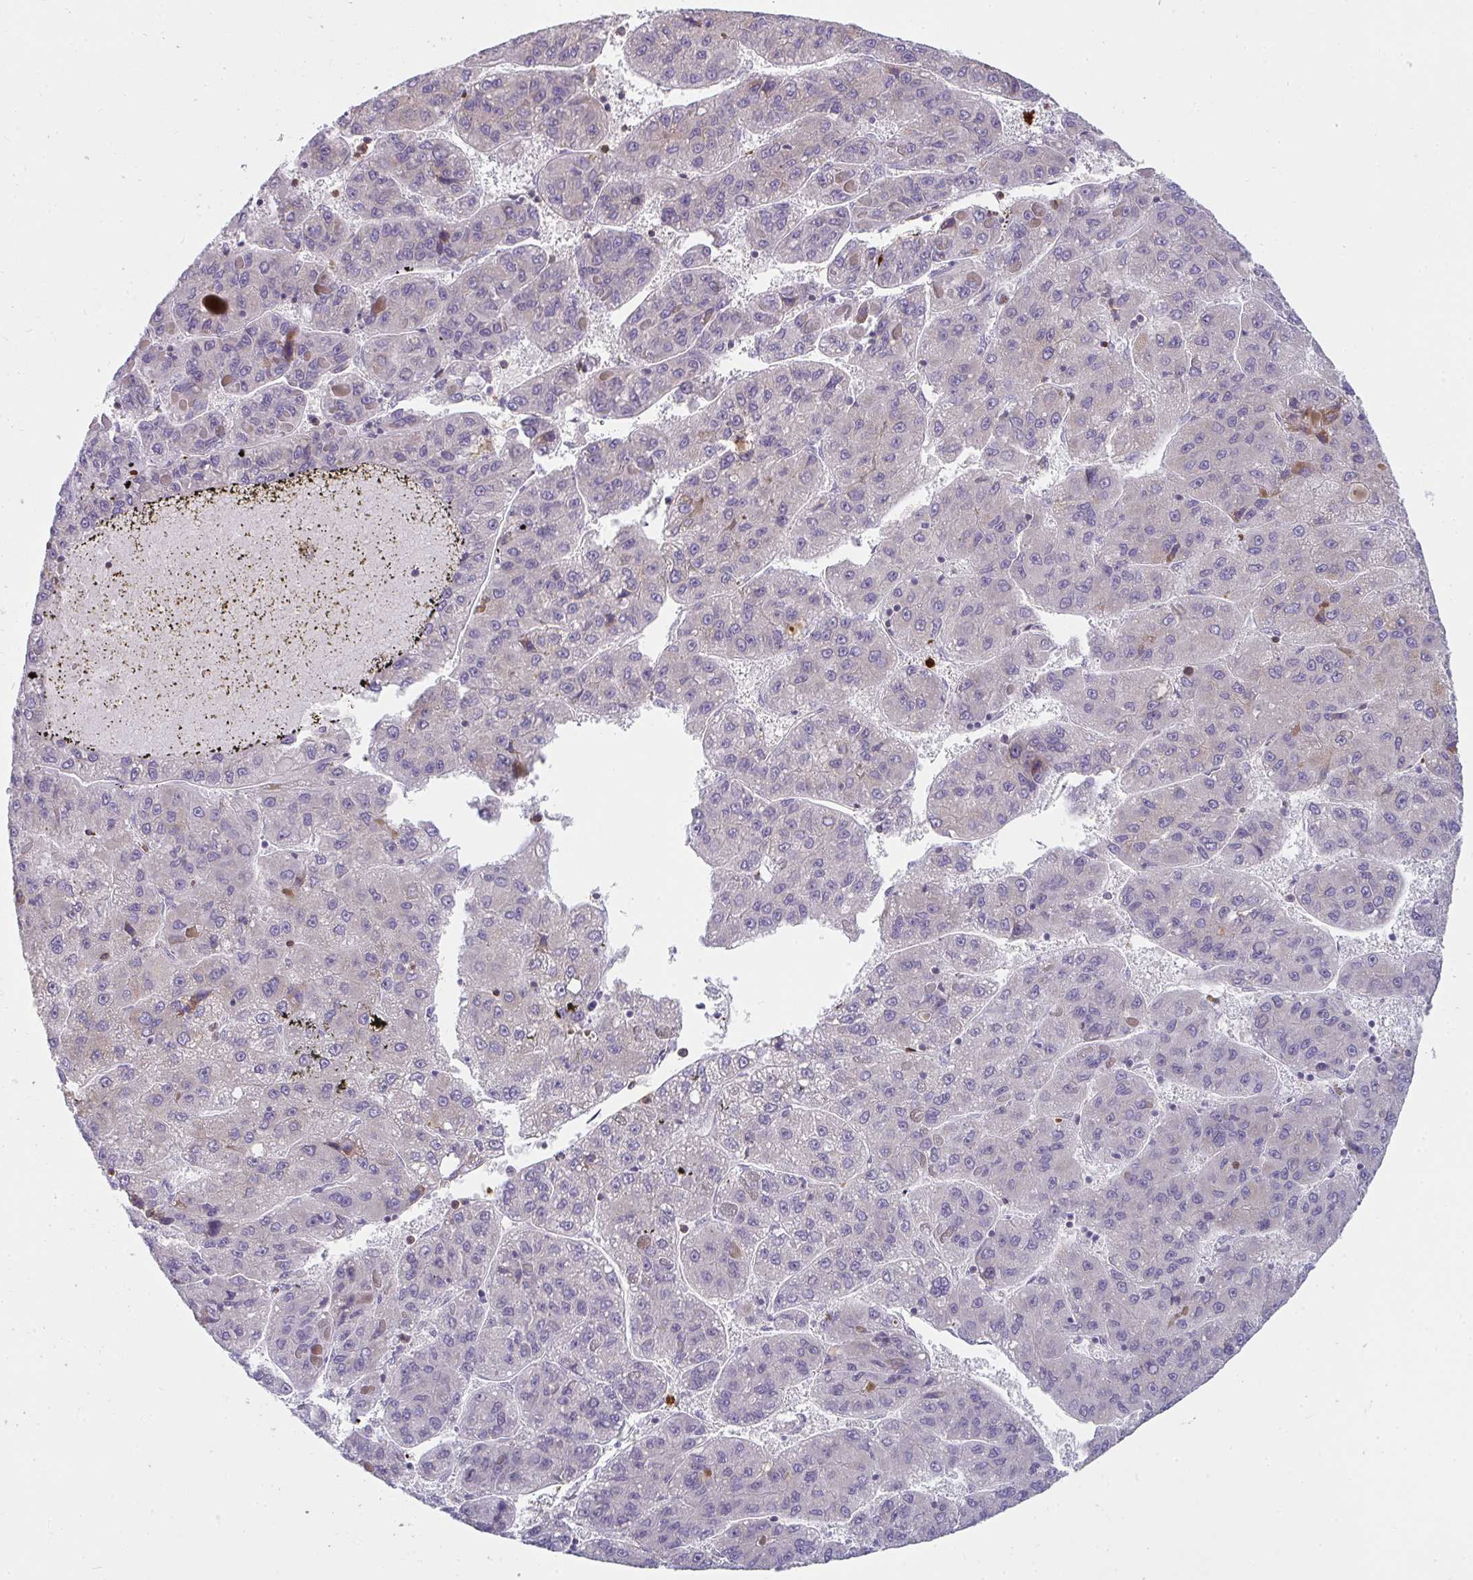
{"staining": {"intensity": "negative", "quantity": "none", "location": "none"}, "tissue": "liver cancer", "cell_type": "Tumor cells", "image_type": "cancer", "snomed": [{"axis": "morphology", "description": "Carcinoma, Hepatocellular, NOS"}, {"axis": "topography", "description": "Liver"}], "caption": "Tumor cells show no significant staining in liver cancer (hepatocellular carcinoma). The staining is performed using DAB (3,3'-diaminobenzidine) brown chromogen with nuclei counter-stained in using hematoxylin.", "gene": "CSF3R", "patient": {"sex": "female", "age": 82}}